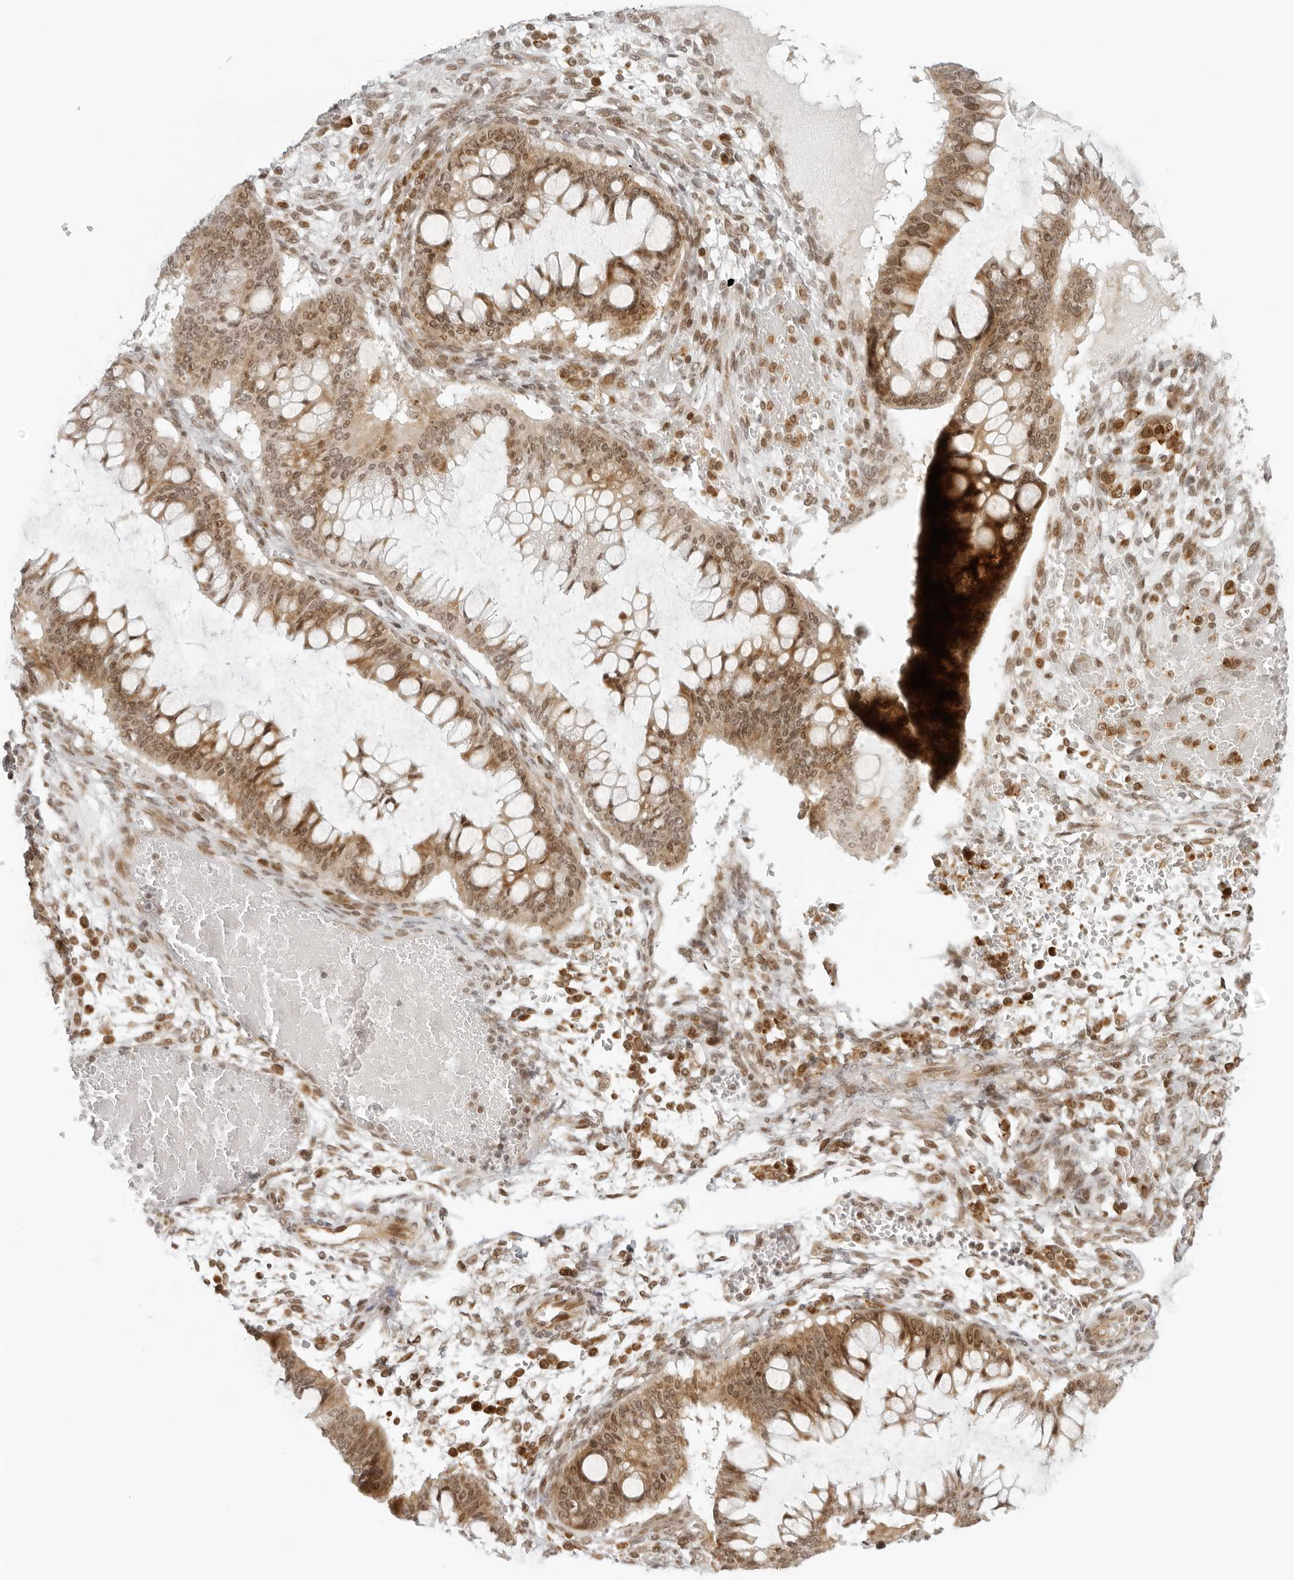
{"staining": {"intensity": "moderate", "quantity": ">75%", "location": "cytoplasmic/membranous,nuclear"}, "tissue": "ovarian cancer", "cell_type": "Tumor cells", "image_type": "cancer", "snomed": [{"axis": "morphology", "description": "Cystadenocarcinoma, mucinous, NOS"}, {"axis": "topography", "description": "Ovary"}], "caption": "The histopathology image shows staining of mucinous cystadenocarcinoma (ovarian), revealing moderate cytoplasmic/membranous and nuclear protein staining (brown color) within tumor cells. The staining was performed using DAB to visualize the protein expression in brown, while the nuclei were stained in blue with hematoxylin (Magnification: 20x).", "gene": "ZNF407", "patient": {"sex": "female", "age": 73}}